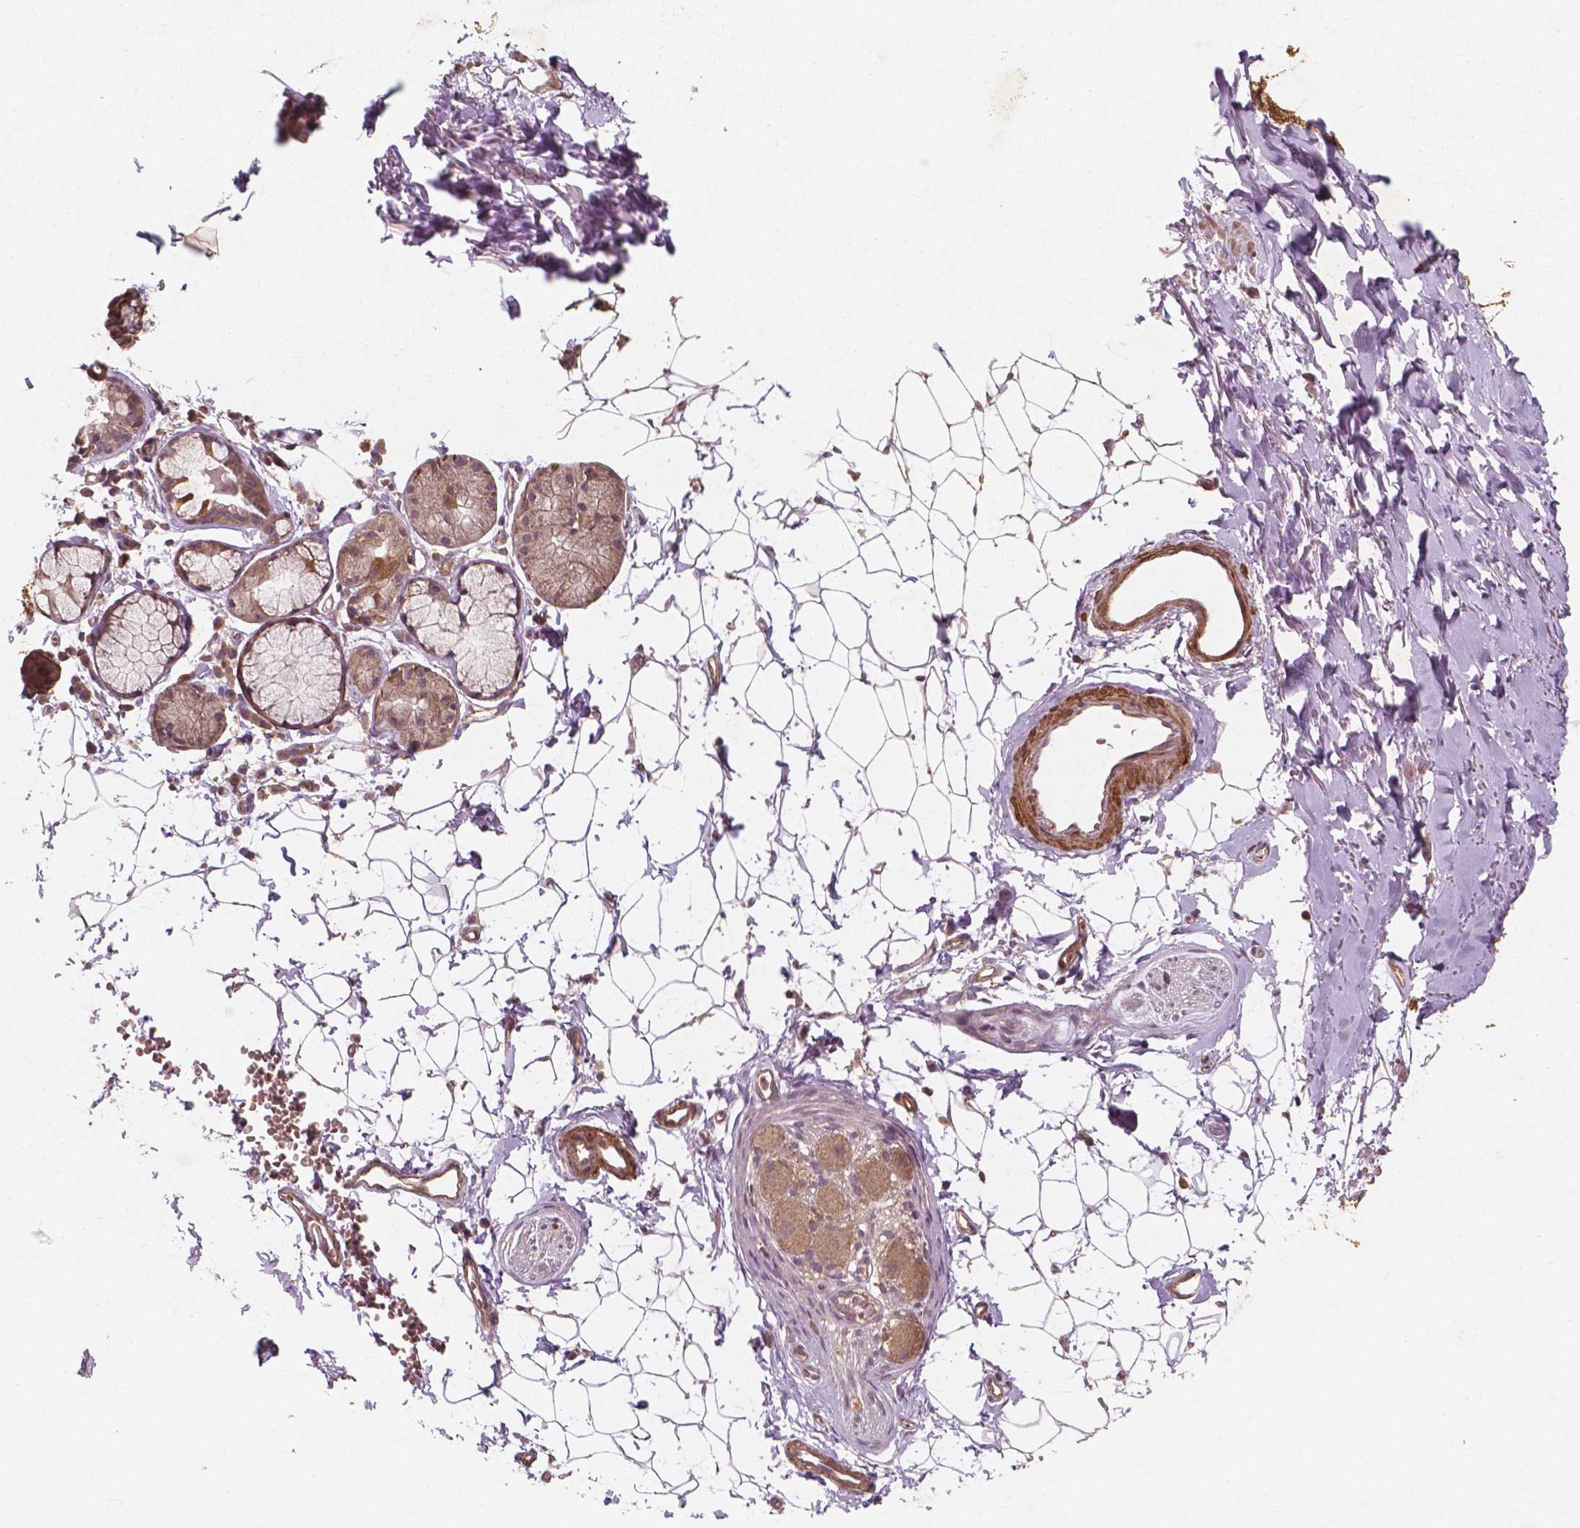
{"staining": {"intensity": "negative", "quantity": "none", "location": "none"}, "tissue": "adipose tissue", "cell_type": "Adipocytes", "image_type": "normal", "snomed": [{"axis": "morphology", "description": "Normal tissue, NOS"}, {"axis": "topography", "description": "Cartilage tissue"}, {"axis": "topography", "description": "Bronchus"}], "caption": "A high-resolution micrograph shows immunohistochemistry staining of unremarkable adipose tissue, which shows no significant expression in adipocytes. Brightfield microscopy of immunohistochemistry stained with DAB (brown) and hematoxylin (blue), captured at high magnification.", "gene": "CYFIP1", "patient": {"sex": "female", "age": 79}}